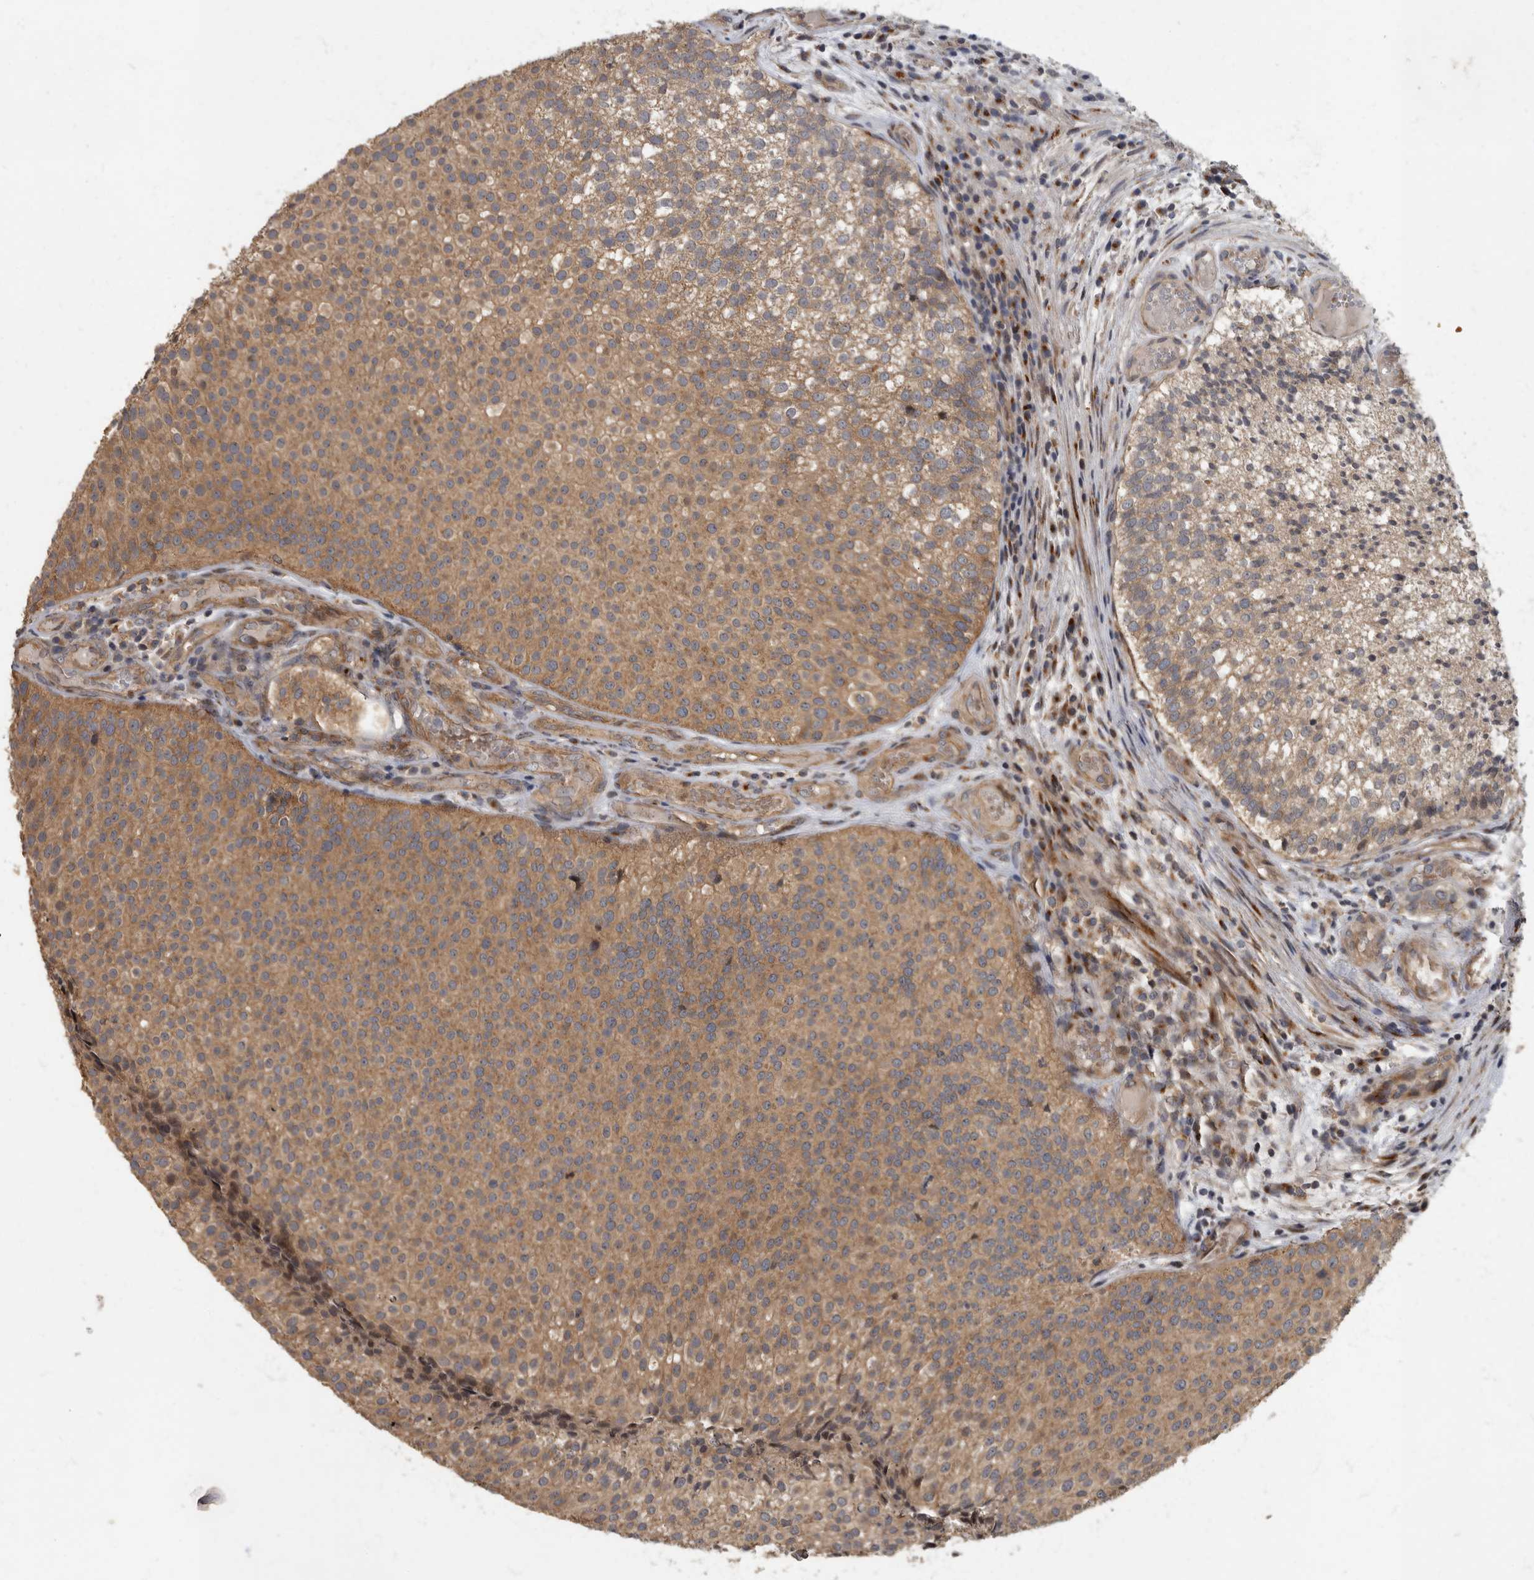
{"staining": {"intensity": "moderate", "quantity": ">75%", "location": "cytoplasmic/membranous"}, "tissue": "urothelial cancer", "cell_type": "Tumor cells", "image_type": "cancer", "snomed": [{"axis": "morphology", "description": "Urothelial carcinoma, Low grade"}, {"axis": "topography", "description": "Urinary bladder"}], "caption": "Immunohistochemistry of human low-grade urothelial carcinoma demonstrates medium levels of moderate cytoplasmic/membranous positivity in approximately >75% of tumor cells.", "gene": "IQCK", "patient": {"sex": "male", "age": 86}}